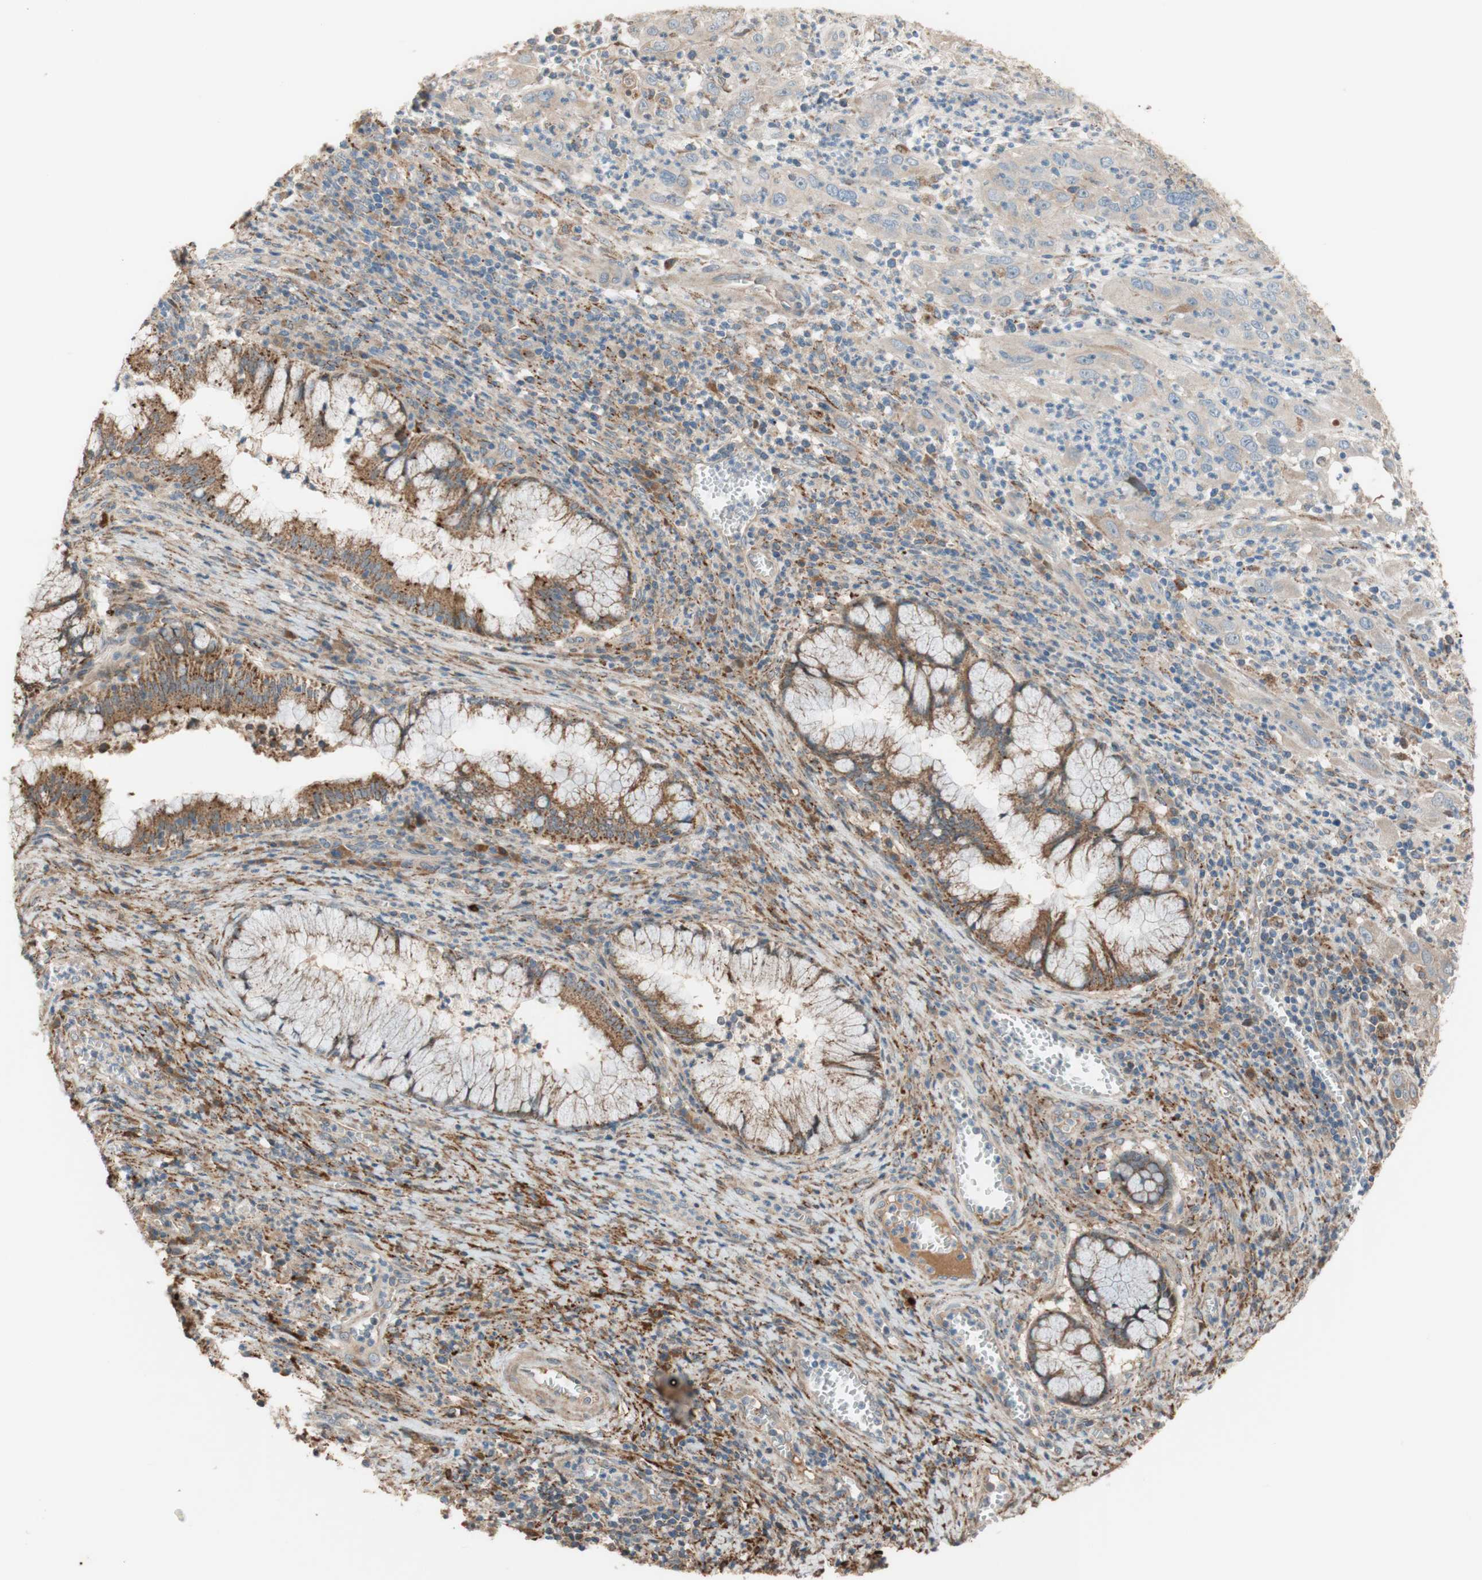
{"staining": {"intensity": "weak", "quantity": ">75%", "location": "cytoplasmic/membranous"}, "tissue": "cervical cancer", "cell_type": "Tumor cells", "image_type": "cancer", "snomed": [{"axis": "morphology", "description": "Squamous cell carcinoma, NOS"}, {"axis": "topography", "description": "Cervix"}], "caption": "A brown stain shows weak cytoplasmic/membranous positivity of a protein in cervical squamous cell carcinoma tumor cells.", "gene": "PTPN21", "patient": {"sex": "female", "age": 32}}